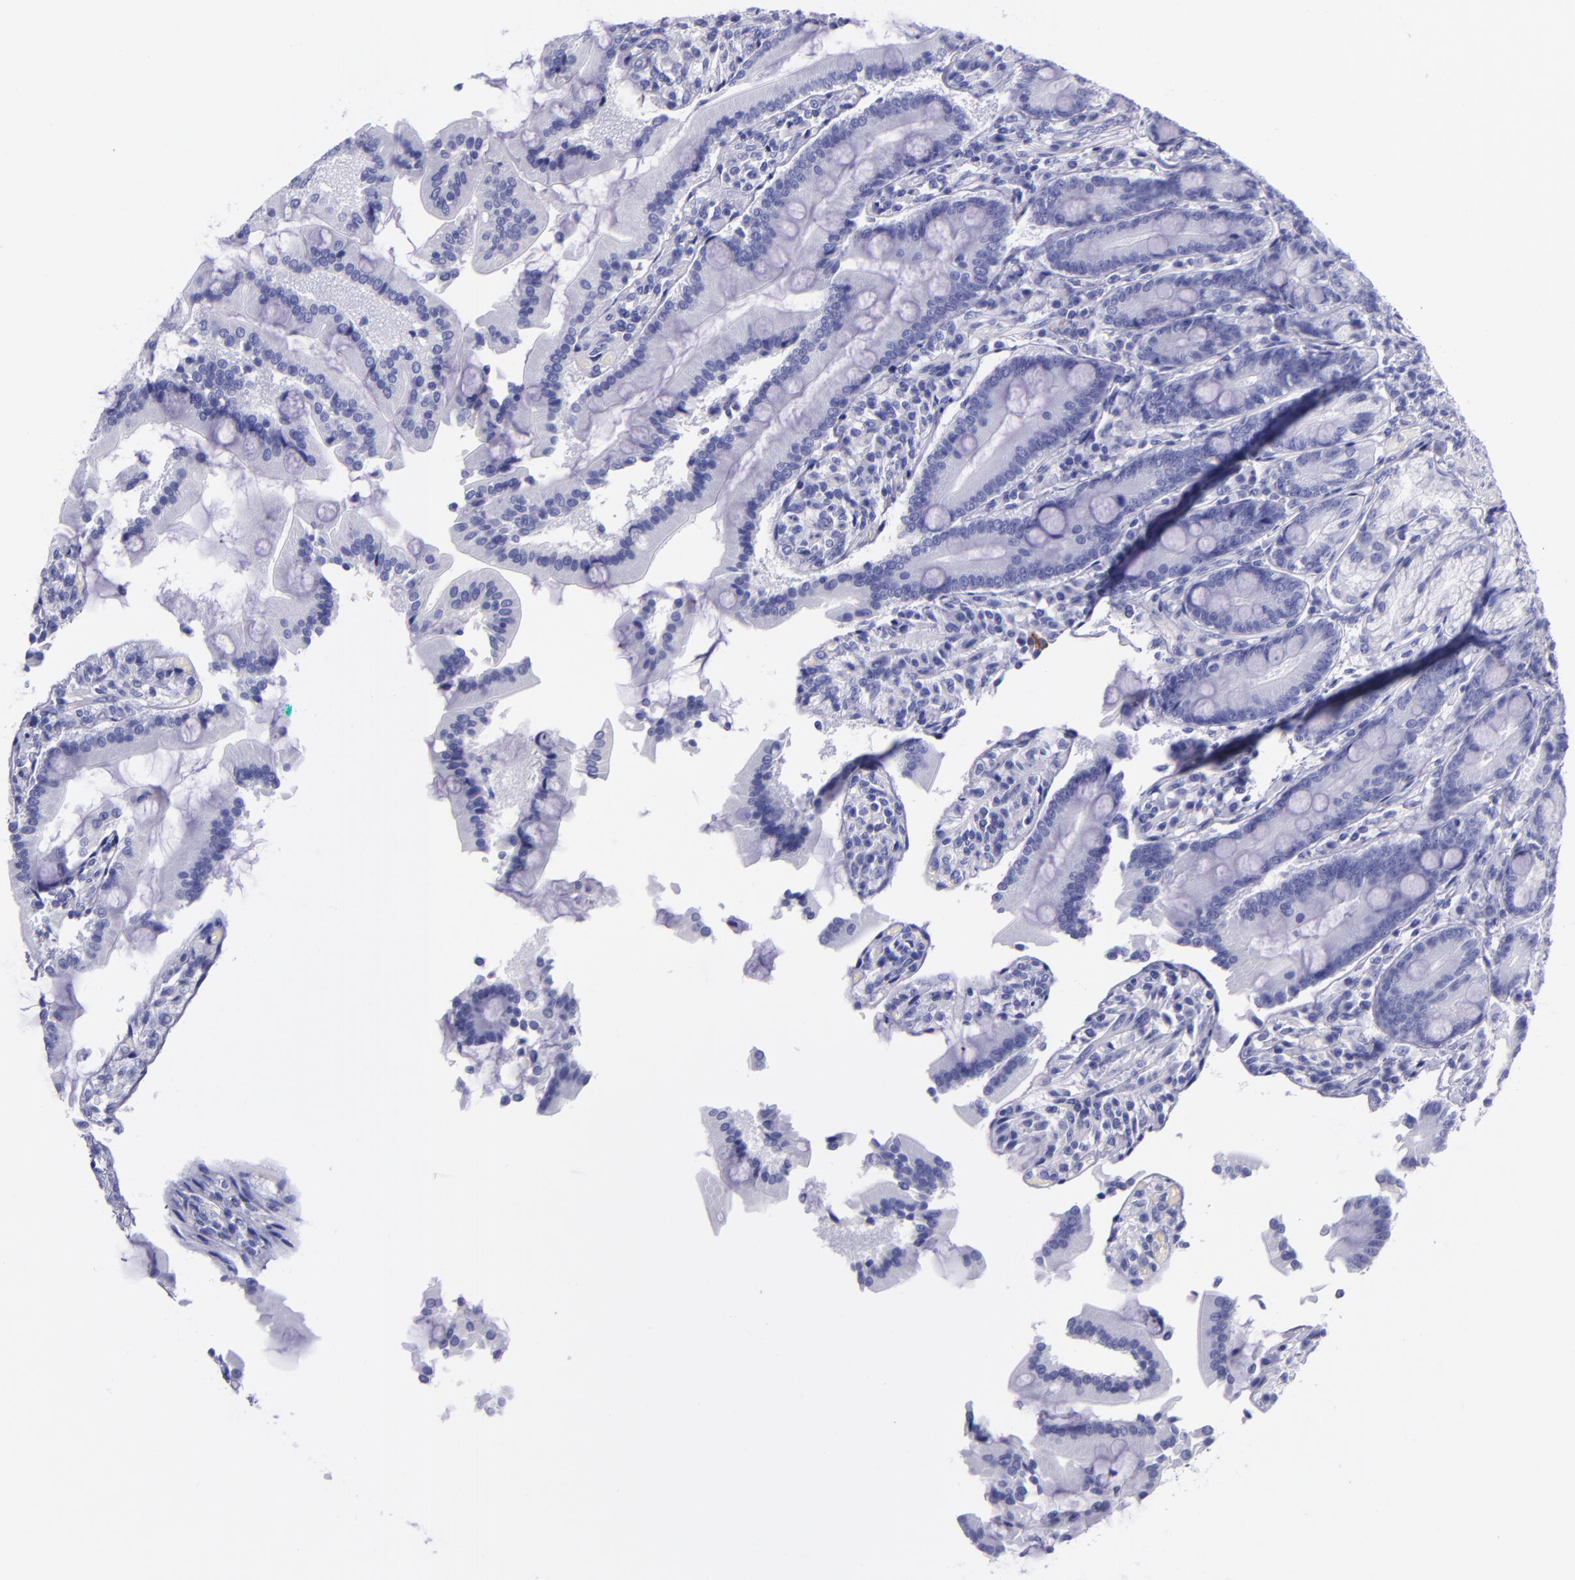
{"staining": {"intensity": "negative", "quantity": "none", "location": "none"}, "tissue": "duodenum", "cell_type": "Glandular cells", "image_type": "normal", "snomed": [{"axis": "morphology", "description": "Normal tissue, NOS"}, {"axis": "topography", "description": "Duodenum"}], "caption": "Immunohistochemical staining of benign human duodenum exhibits no significant positivity in glandular cells. (DAB immunohistochemistry (IHC) with hematoxylin counter stain).", "gene": "SLPI", "patient": {"sex": "female", "age": 64}}